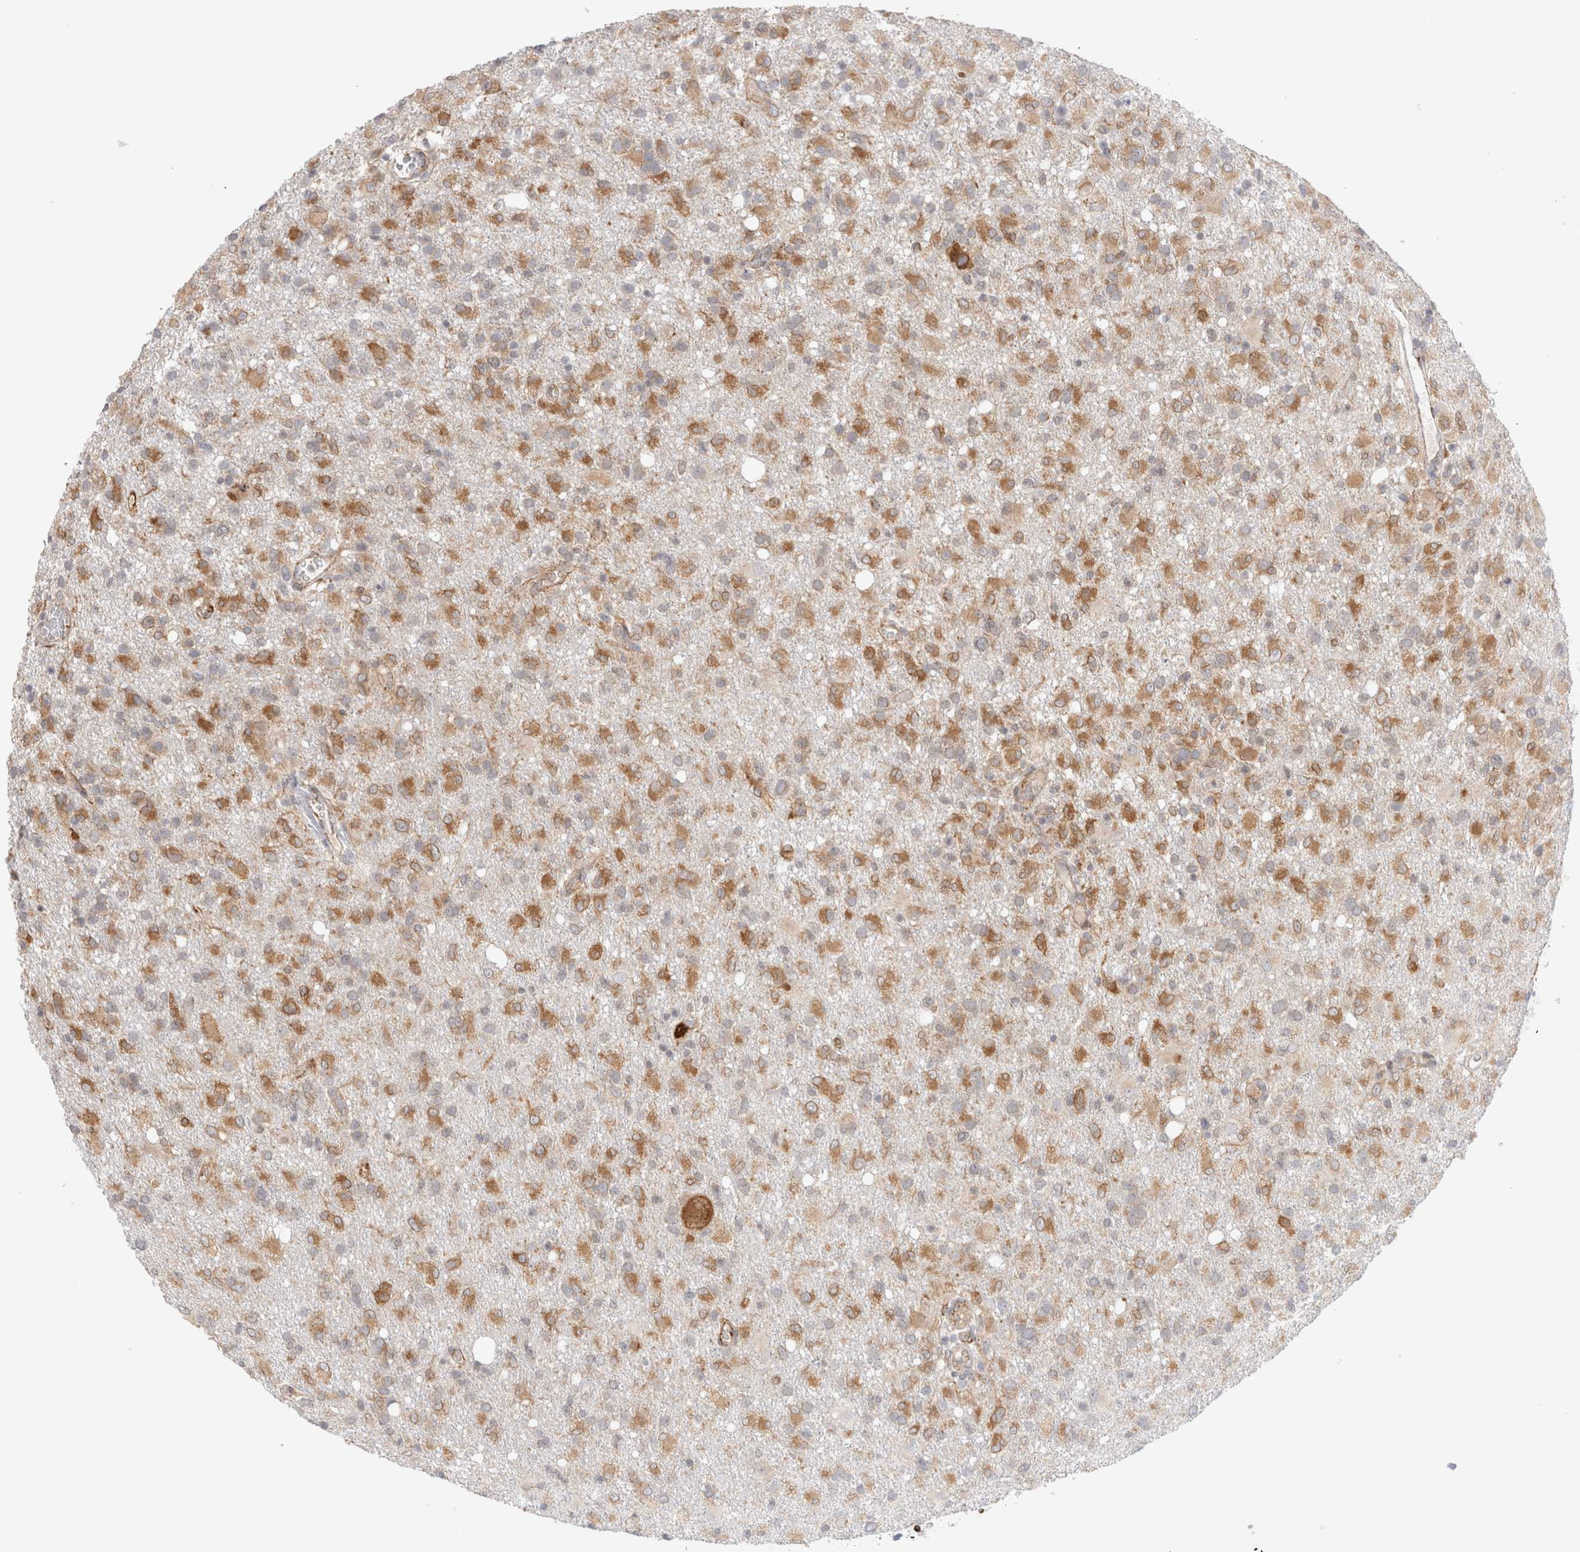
{"staining": {"intensity": "moderate", "quantity": ">75%", "location": "cytoplasmic/membranous"}, "tissue": "glioma", "cell_type": "Tumor cells", "image_type": "cancer", "snomed": [{"axis": "morphology", "description": "Glioma, malignant, High grade"}, {"axis": "topography", "description": "Brain"}], "caption": "Immunohistochemistry histopathology image of human glioma stained for a protein (brown), which demonstrates medium levels of moderate cytoplasmic/membranous expression in about >75% of tumor cells.", "gene": "CNPY4", "patient": {"sex": "female", "age": 57}}